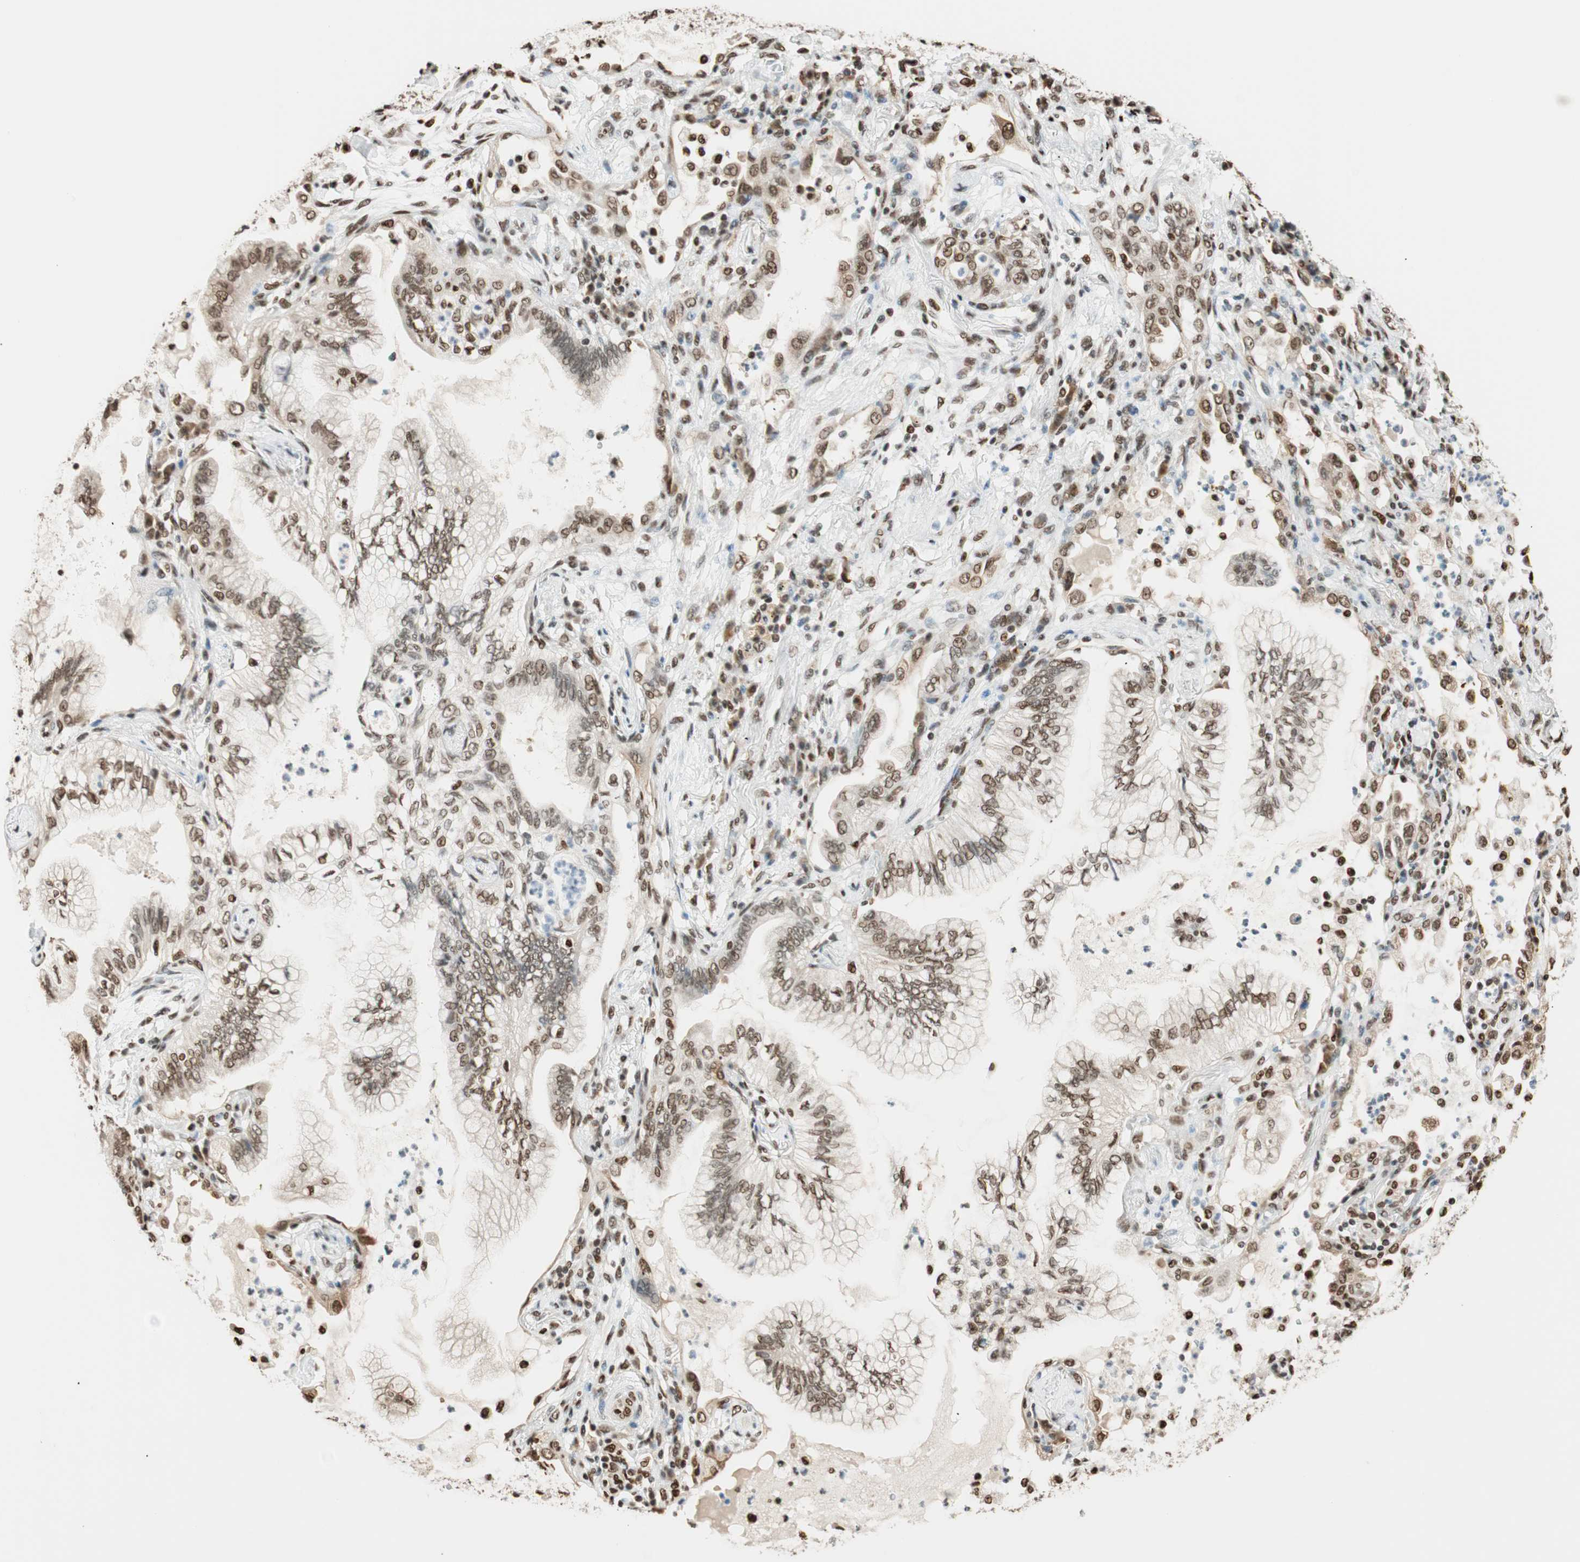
{"staining": {"intensity": "weak", "quantity": "25%-75%", "location": "nuclear"}, "tissue": "lung cancer", "cell_type": "Tumor cells", "image_type": "cancer", "snomed": [{"axis": "morphology", "description": "Normal tissue, NOS"}, {"axis": "morphology", "description": "Adenocarcinoma, NOS"}, {"axis": "topography", "description": "Bronchus"}, {"axis": "topography", "description": "Lung"}], "caption": "Immunohistochemistry micrograph of human lung adenocarcinoma stained for a protein (brown), which exhibits low levels of weak nuclear expression in about 25%-75% of tumor cells.", "gene": "FANCG", "patient": {"sex": "female", "age": 70}}